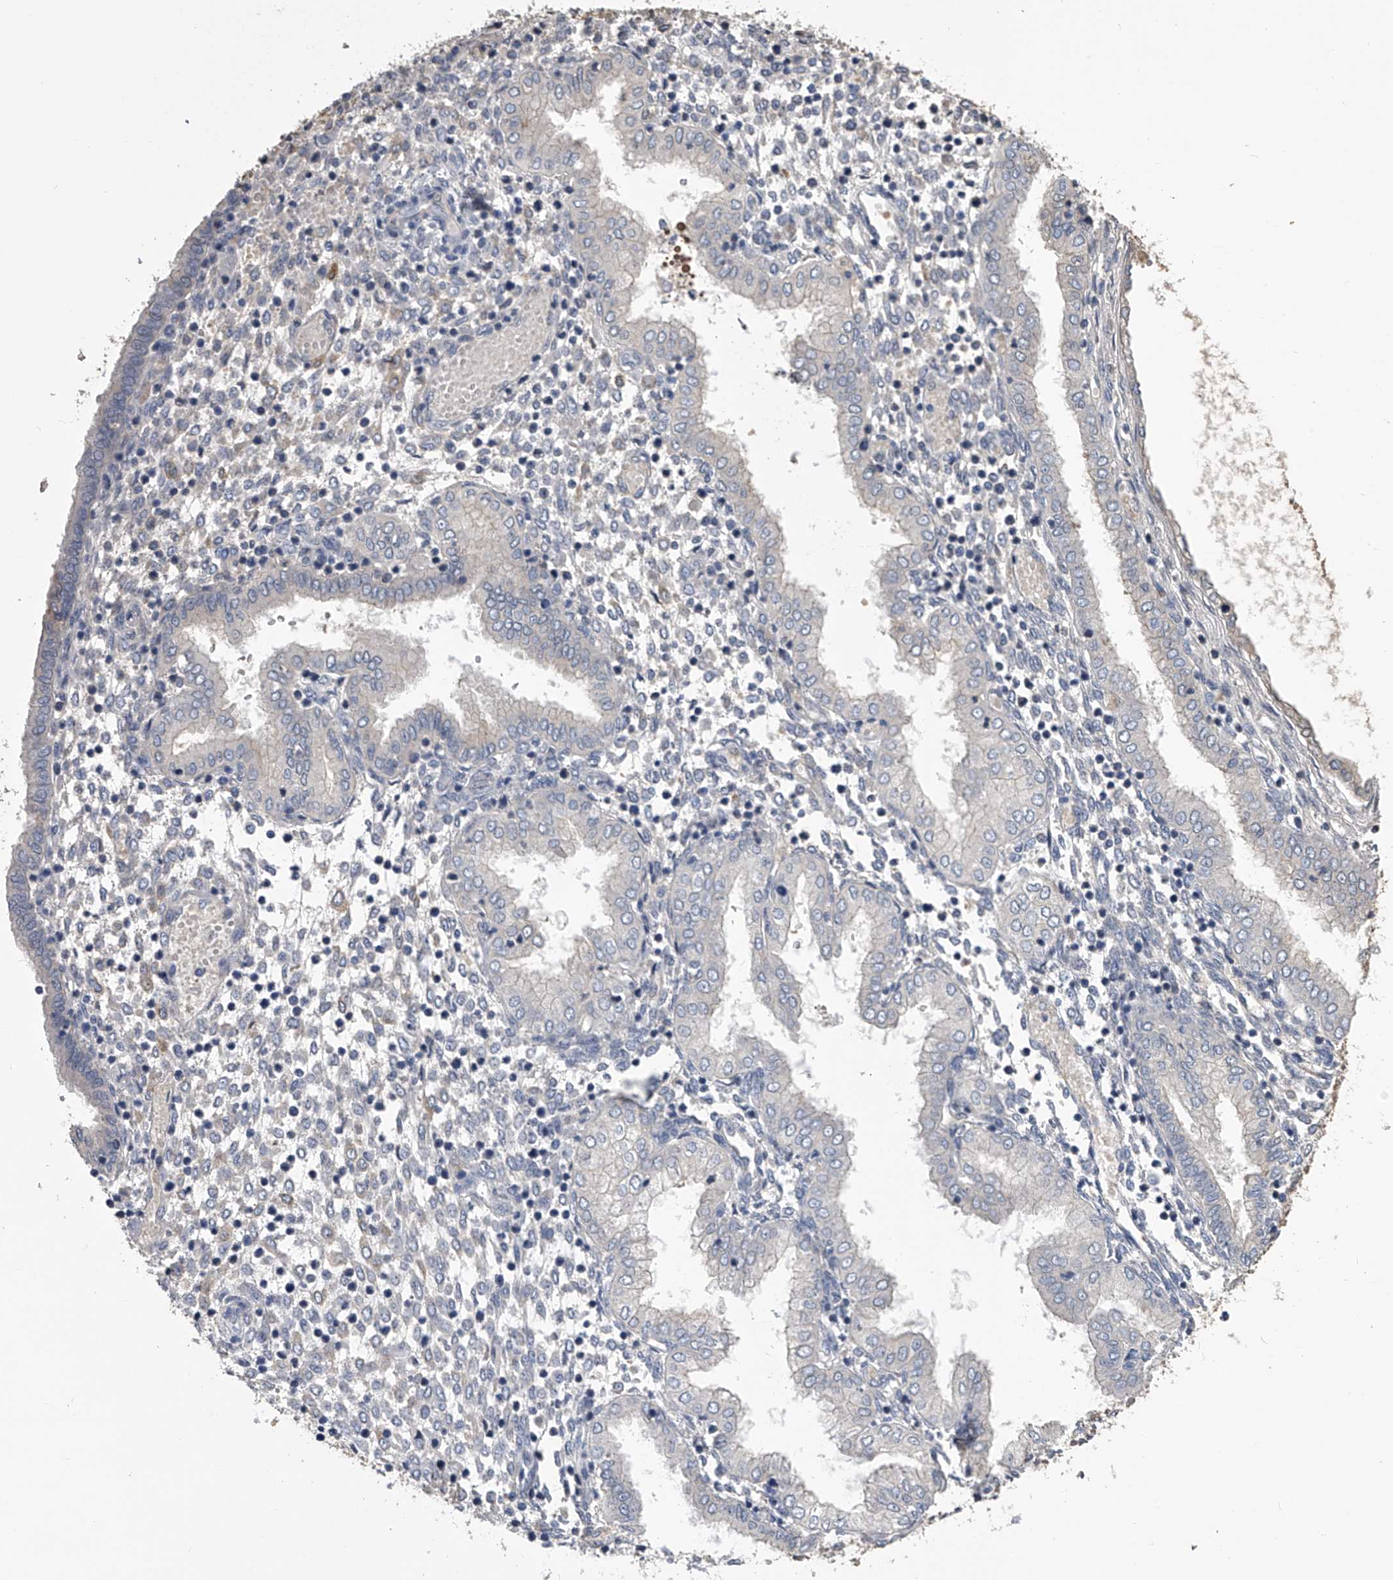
{"staining": {"intensity": "negative", "quantity": "none", "location": "none"}, "tissue": "endometrium", "cell_type": "Cells in endometrial stroma", "image_type": "normal", "snomed": [{"axis": "morphology", "description": "Normal tissue, NOS"}, {"axis": "topography", "description": "Endometrium"}], "caption": "High power microscopy micrograph of an immunohistochemistry (IHC) histopathology image of benign endometrium, revealing no significant expression in cells in endometrial stroma. (DAB (3,3'-diaminobenzidine) immunohistochemistry (IHC) visualized using brightfield microscopy, high magnification).", "gene": "MDN1", "patient": {"sex": "female", "age": 53}}